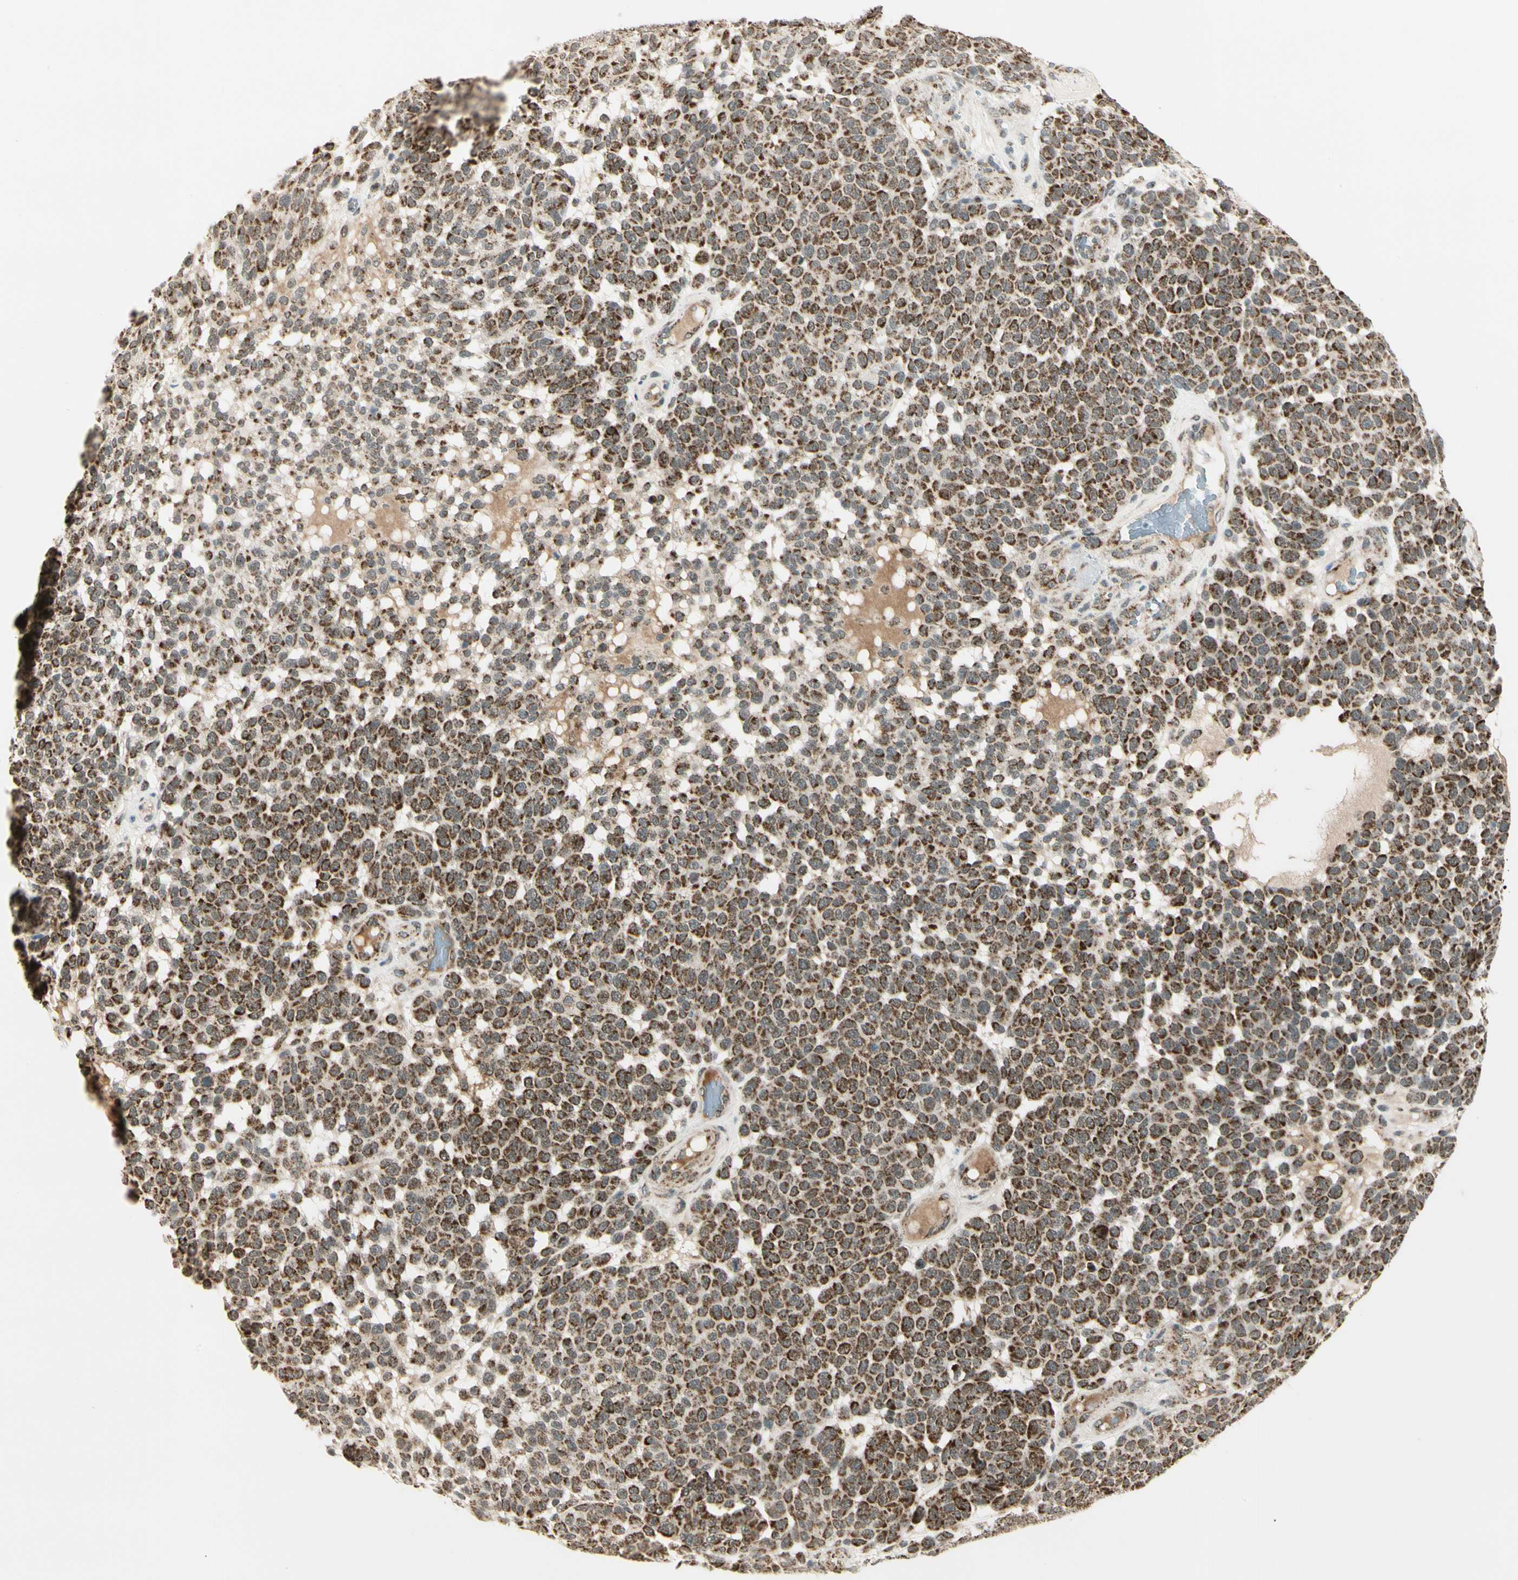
{"staining": {"intensity": "strong", "quantity": ">75%", "location": "cytoplasmic/membranous"}, "tissue": "melanoma", "cell_type": "Tumor cells", "image_type": "cancer", "snomed": [{"axis": "morphology", "description": "Malignant melanoma, NOS"}, {"axis": "topography", "description": "Skin"}], "caption": "Strong cytoplasmic/membranous positivity is appreciated in about >75% of tumor cells in melanoma.", "gene": "KHDC4", "patient": {"sex": "male", "age": 59}}